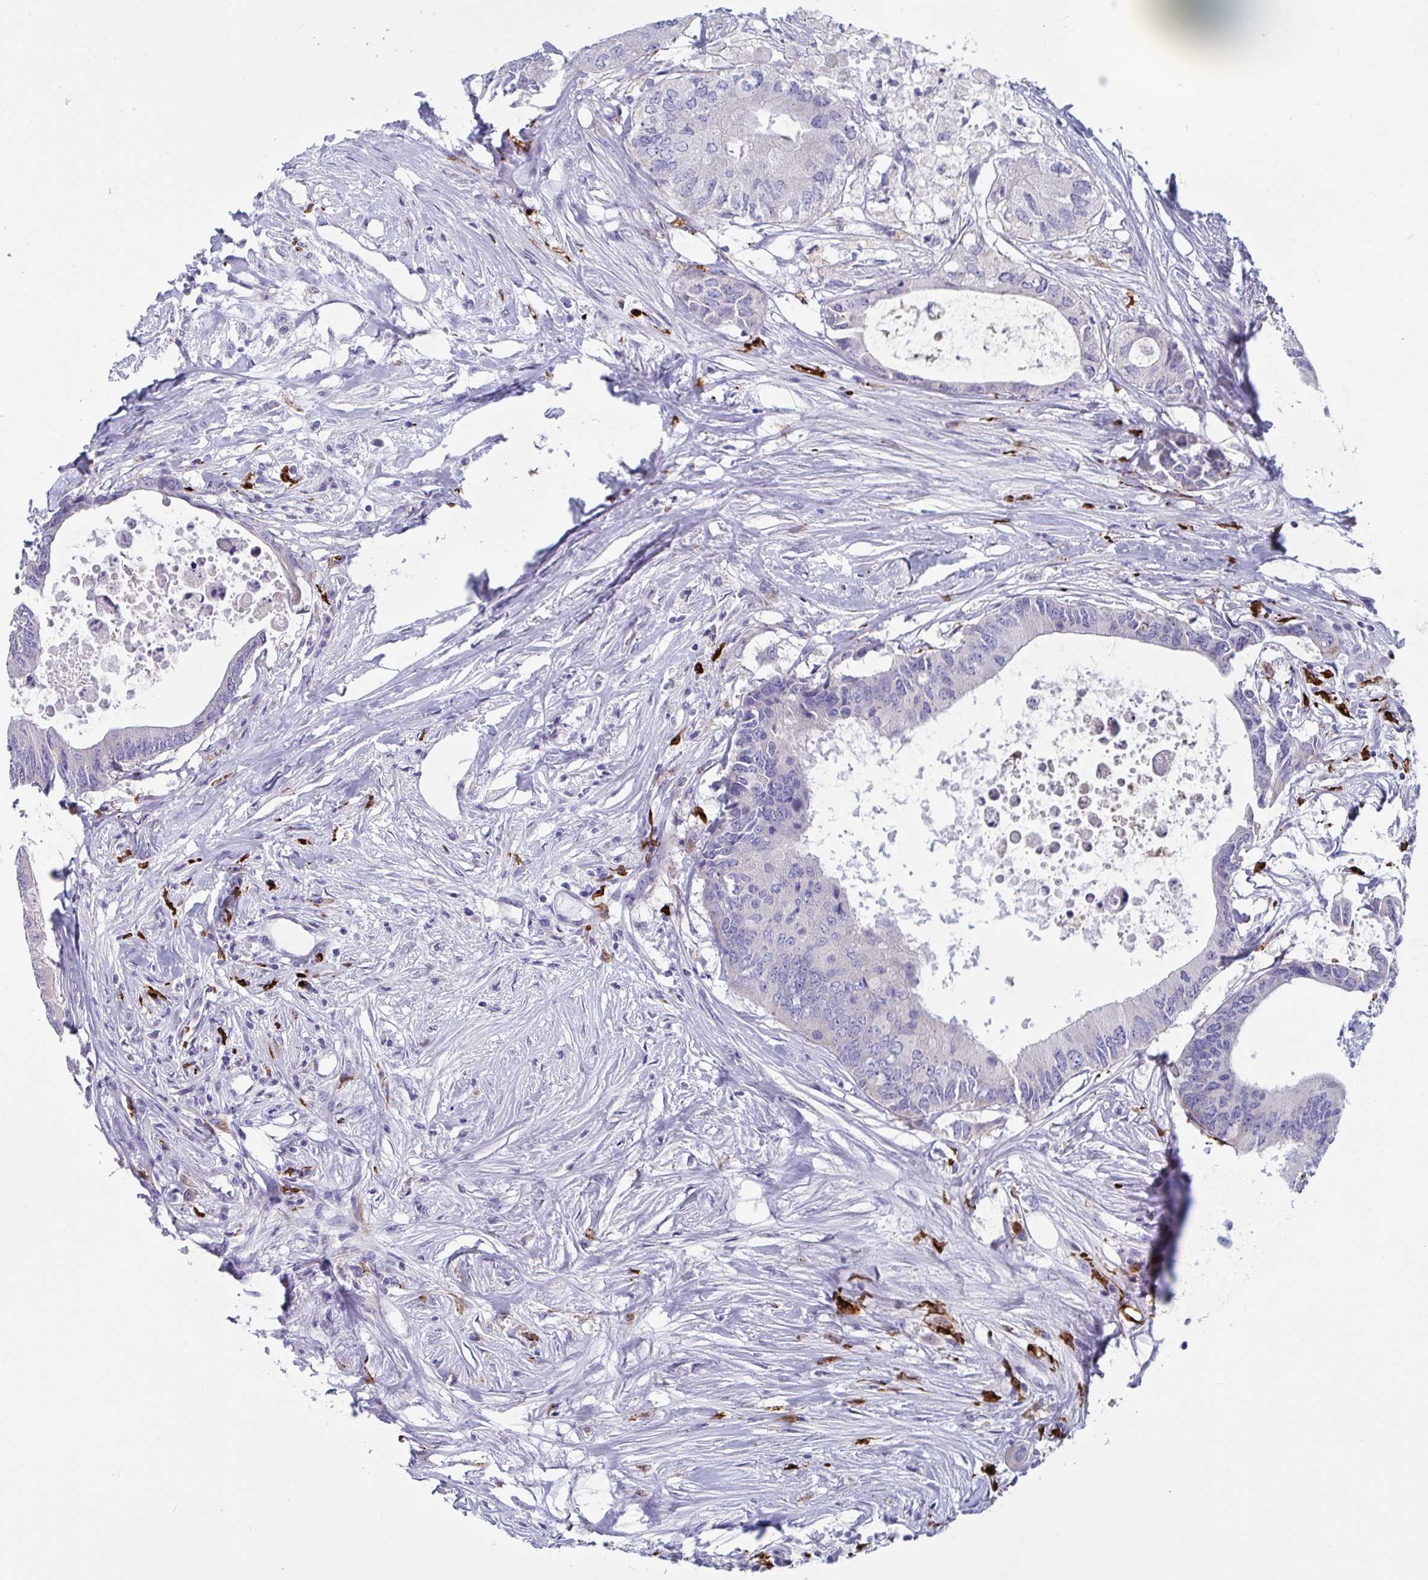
{"staining": {"intensity": "negative", "quantity": "none", "location": "none"}, "tissue": "colorectal cancer", "cell_type": "Tumor cells", "image_type": "cancer", "snomed": [{"axis": "morphology", "description": "Adenocarcinoma, NOS"}, {"axis": "topography", "description": "Colon"}], "caption": "Protein analysis of colorectal cancer displays no significant expression in tumor cells. The staining is performed using DAB brown chromogen with nuclei counter-stained in using hematoxylin.", "gene": "TAS2R38", "patient": {"sex": "male", "age": 71}}